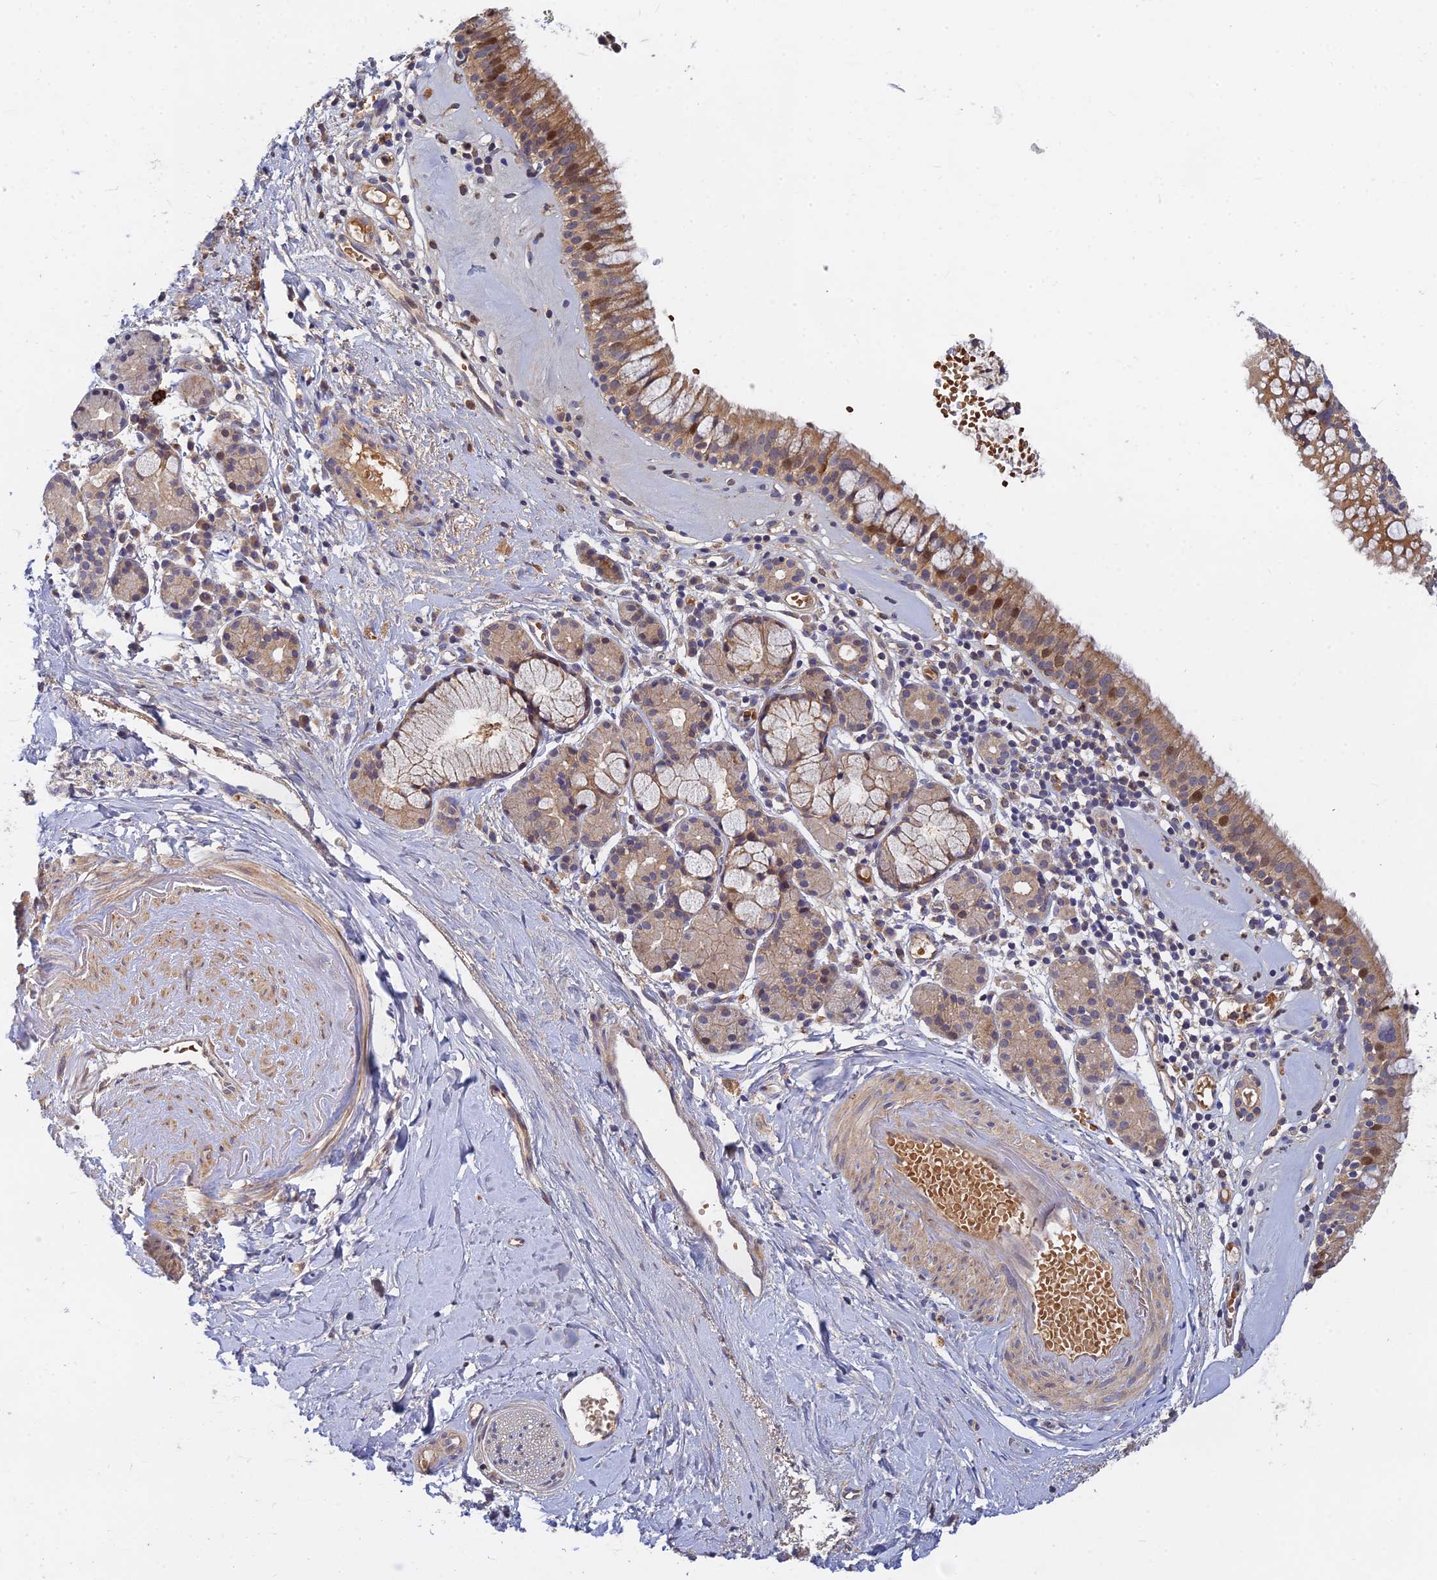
{"staining": {"intensity": "moderate", "quantity": ">75%", "location": "cytoplasmic/membranous,nuclear"}, "tissue": "nasopharynx", "cell_type": "Respiratory epithelial cells", "image_type": "normal", "snomed": [{"axis": "morphology", "description": "Normal tissue, NOS"}, {"axis": "topography", "description": "Nasopharynx"}], "caption": "Brown immunohistochemical staining in benign nasopharynx exhibits moderate cytoplasmic/membranous,nuclear staining in approximately >75% of respiratory epithelial cells.", "gene": "FAM151B", "patient": {"sex": "male", "age": 82}}